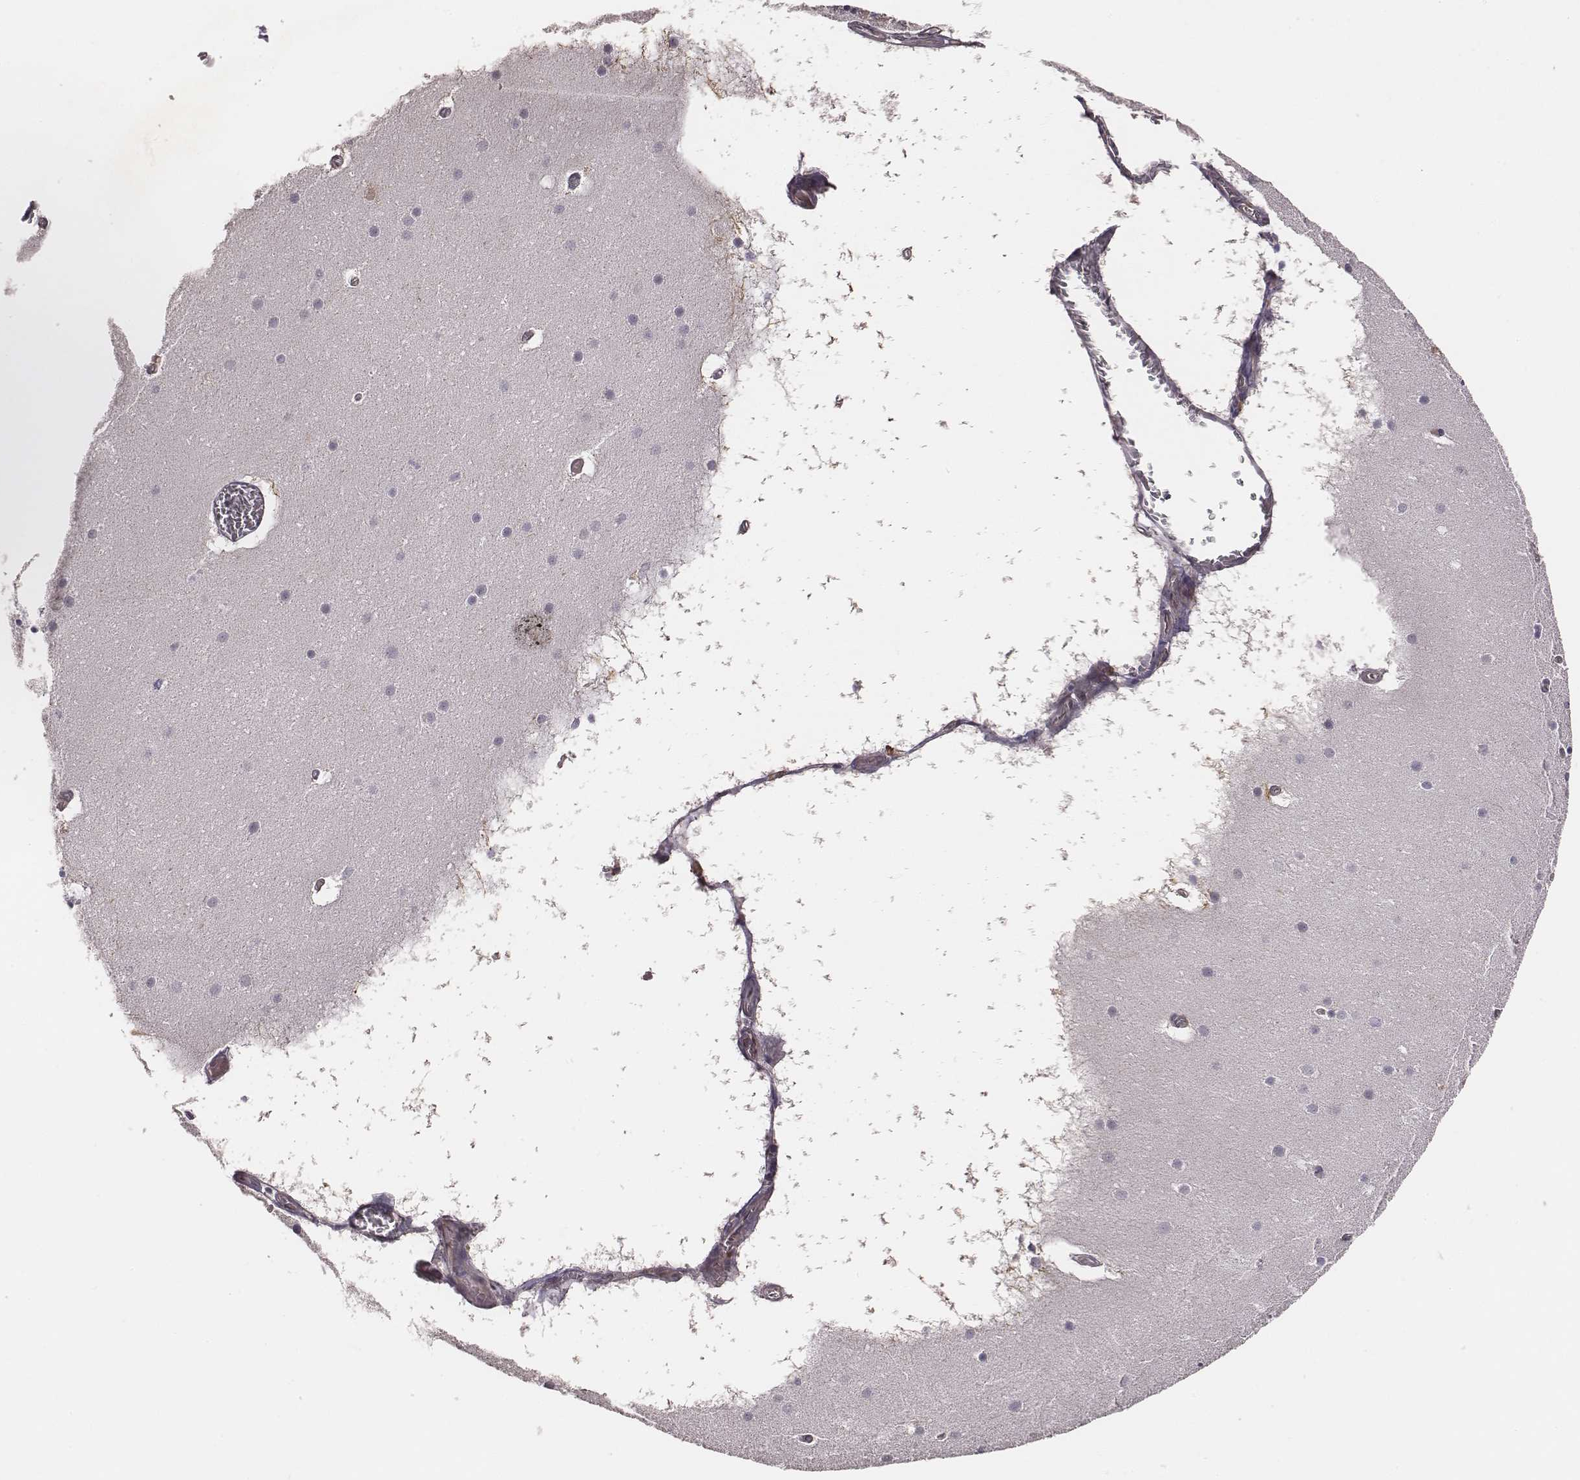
{"staining": {"intensity": "negative", "quantity": "none", "location": "none"}, "tissue": "cerebellum", "cell_type": "Cells in granular layer", "image_type": "normal", "snomed": [{"axis": "morphology", "description": "Normal tissue, NOS"}, {"axis": "topography", "description": "Cerebellum"}], "caption": "This is an immunohistochemistry (IHC) photomicrograph of benign cerebellum. There is no staining in cells in granular layer.", "gene": "SCARF1", "patient": {"sex": "male", "age": 70}}